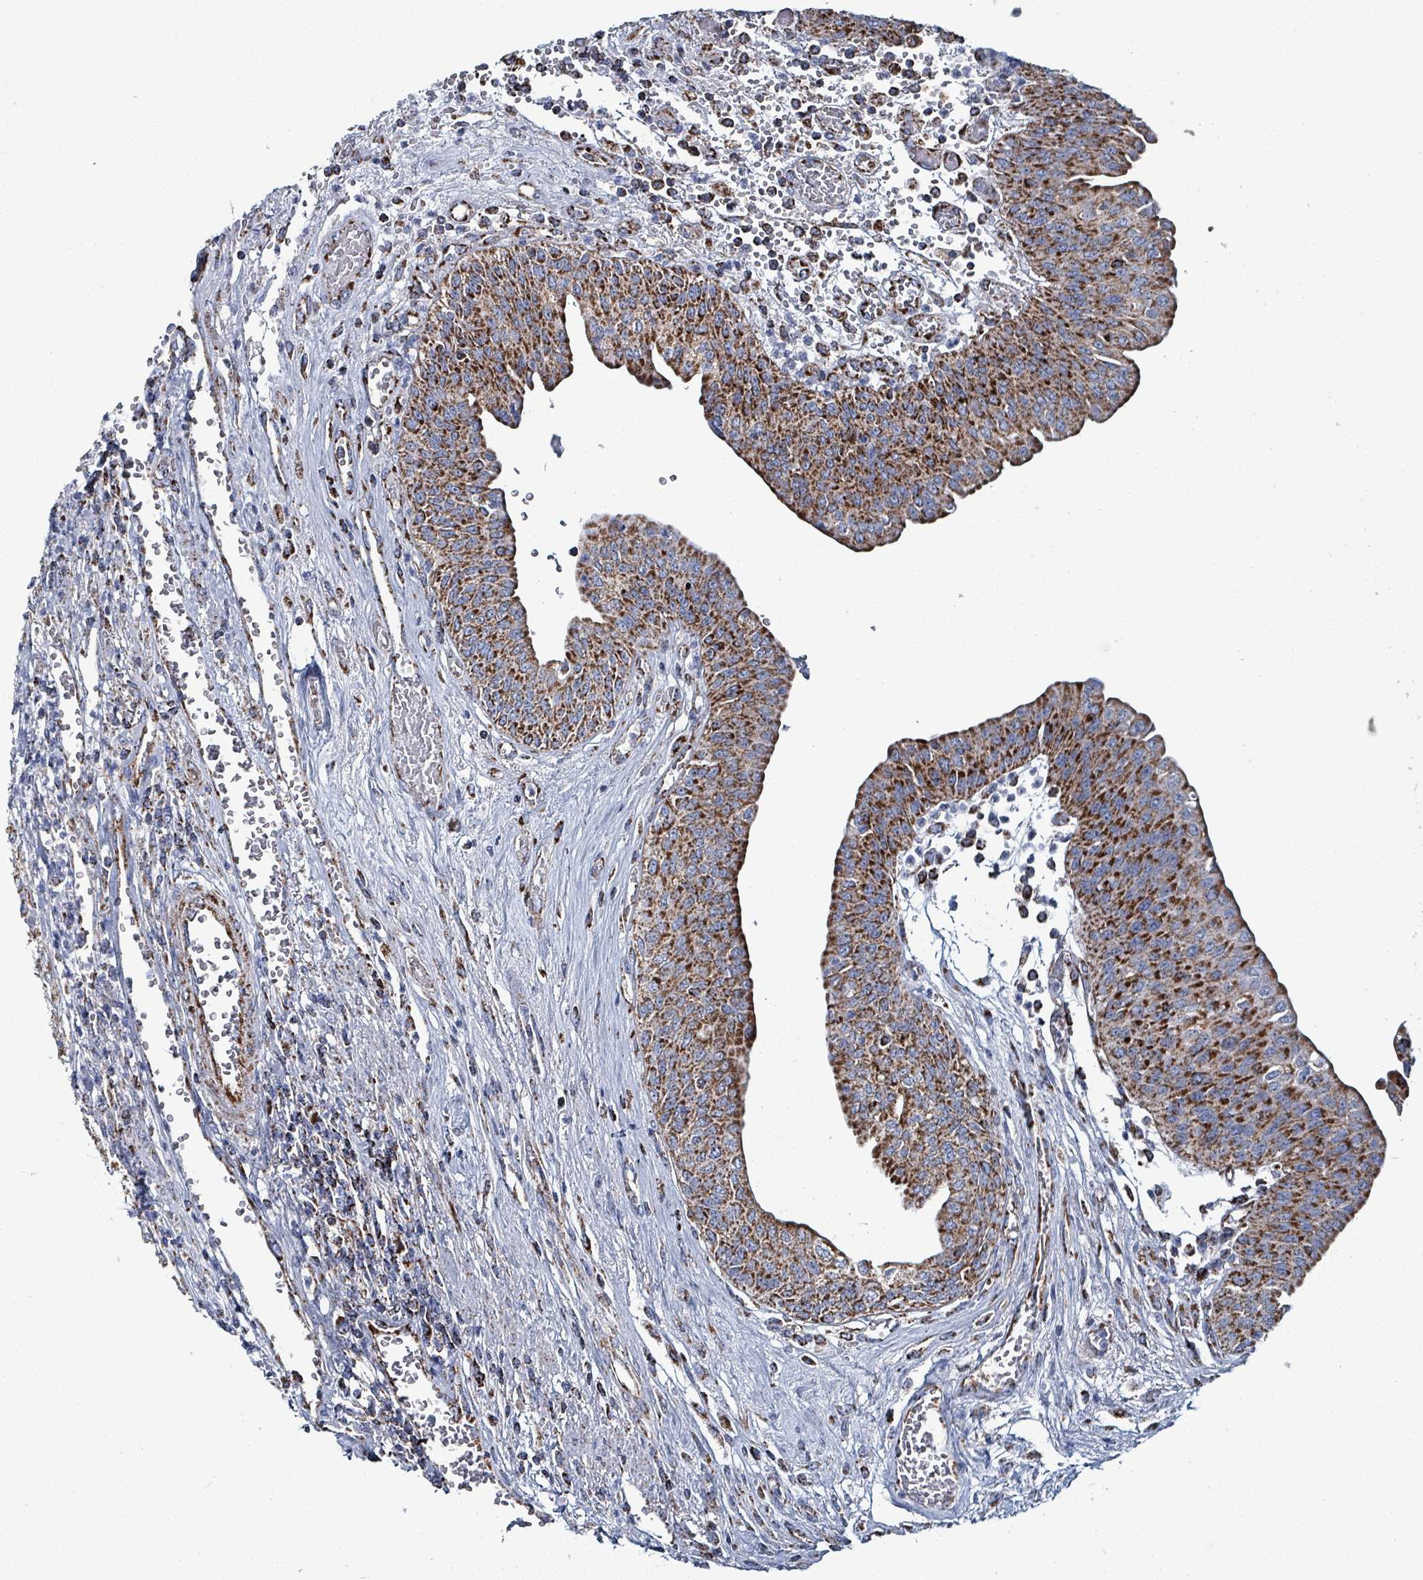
{"staining": {"intensity": "strong", "quantity": ">75%", "location": "cytoplasmic/membranous"}, "tissue": "urothelial cancer", "cell_type": "Tumor cells", "image_type": "cancer", "snomed": [{"axis": "morphology", "description": "Urothelial carcinoma, High grade"}, {"axis": "topography", "description": "Urinary bladder"}], "caption": "IHC photomicrograph of neoplastic tissue: human urothelial cancer stained using immunohistochemistry displays high levels of strong protein expression localized specifically in the cytoplasmic/membranous of tumor cells, appearing as a cytoplasmic/membranous brown color.", "gene": "IDH3B", "patient": {"sex": "female", "age": 79}}